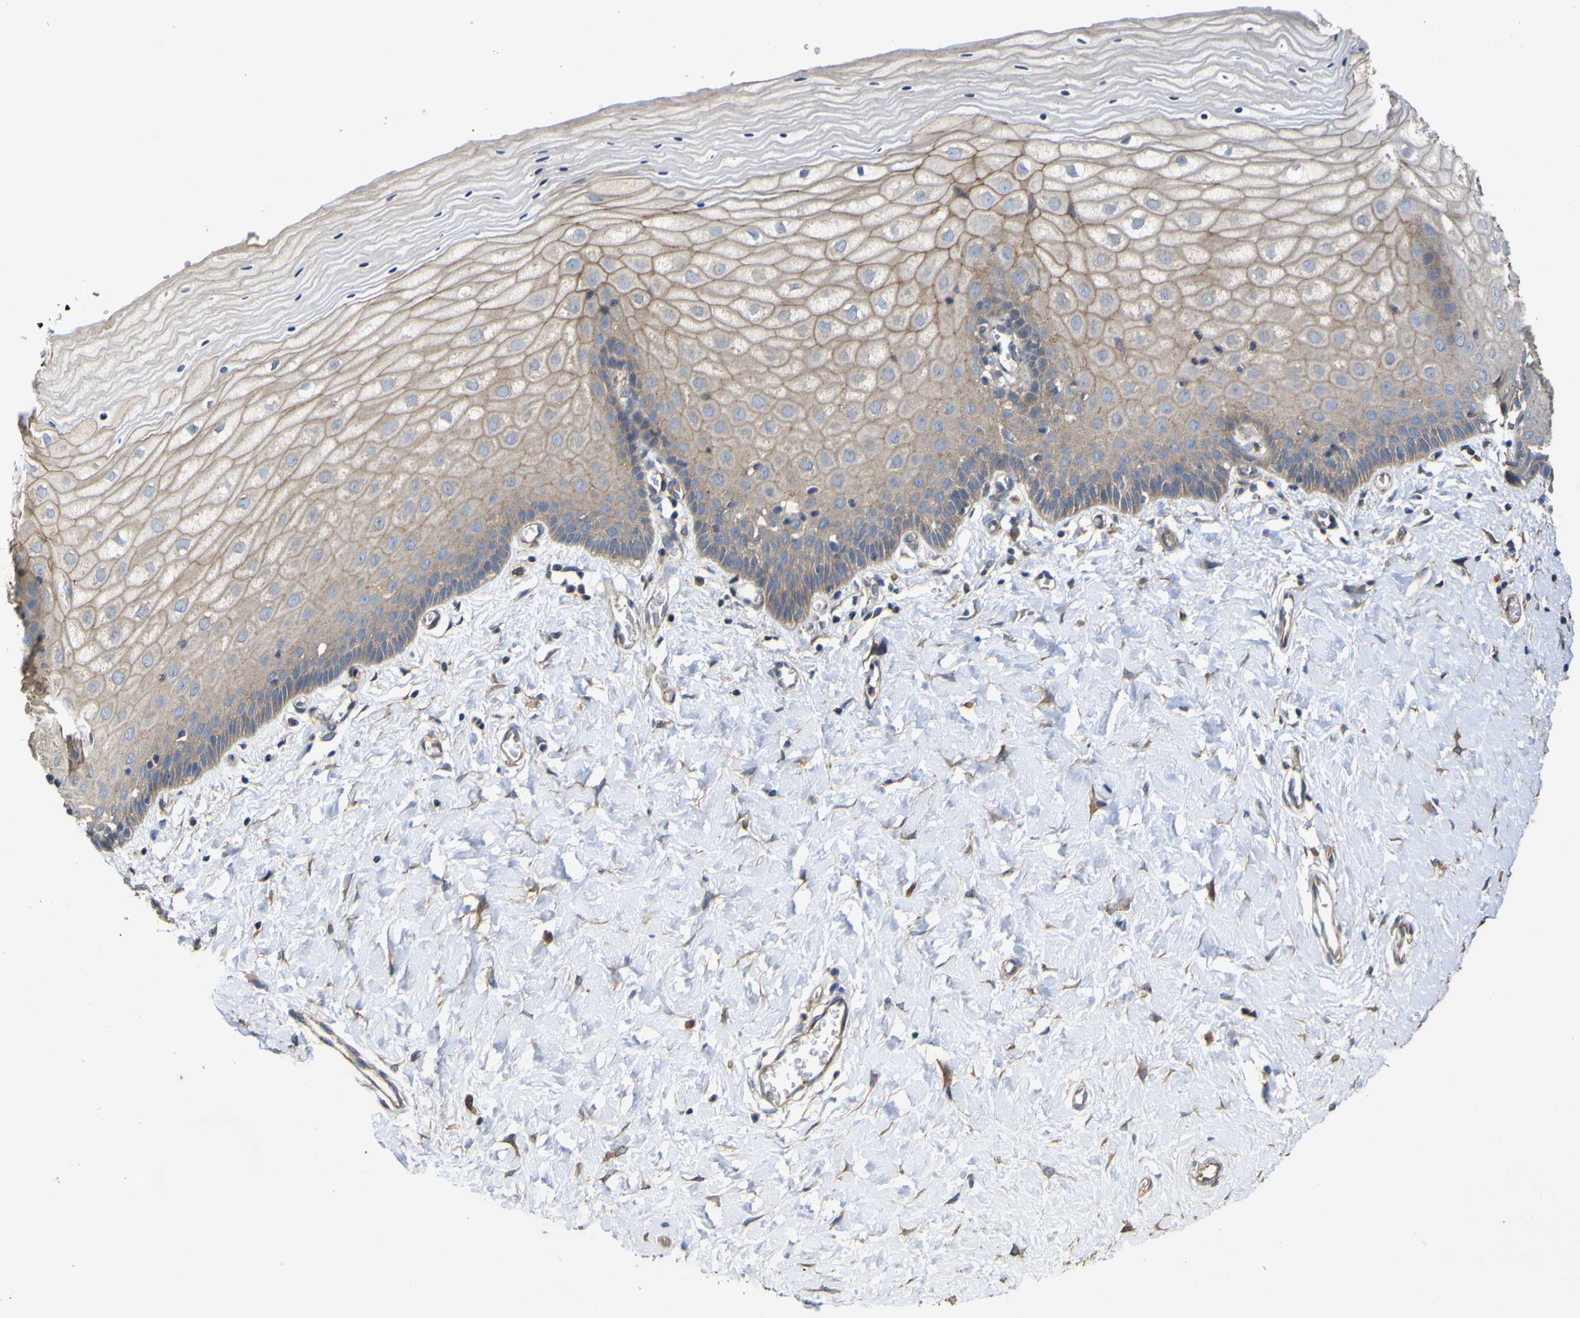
{"staining": {"intensity": "moderate", "quantity": "25%-75%", "location": "cytoplasmic/membranous"}, "tissue": "cervix", "cell_type": "Glandular cells", "image_type": "normal", "snomed": [{"axis": "morphology", "description": "Normal tissue, NOS"}, {"axis": "topography", "description": "Cervix"}], "caption": "A micrograph showing moderate cytoplasmic/membranous staining in about 25%-75% of glandular cells in normal cervix, as visualized by brown immunohistochemical staining.", "gene": "TNFSF15", "patient": {"sex": "female", "age": 55}}